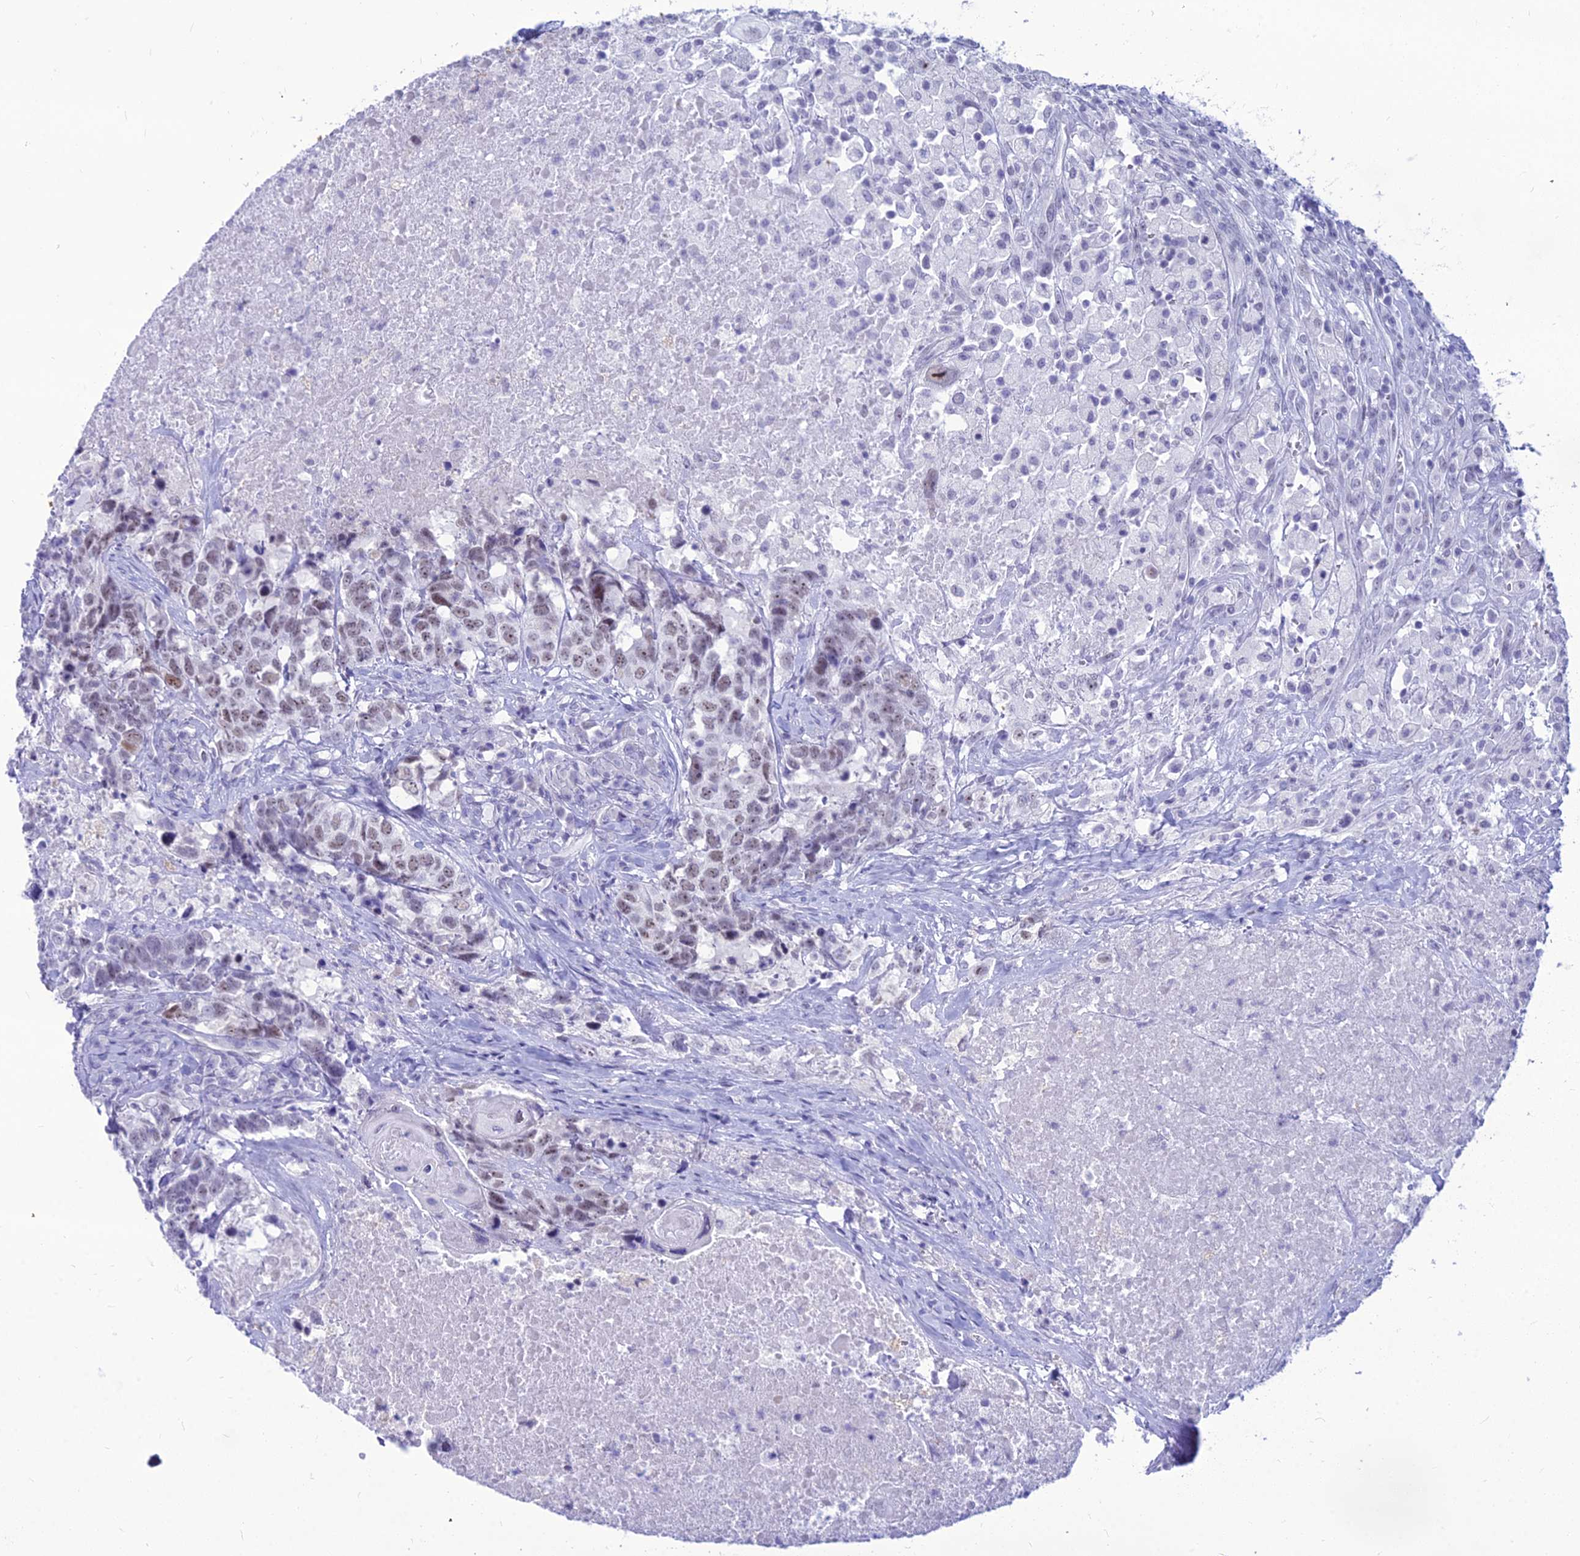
{"staining": {"intensity": "moderate", "quantity": "25%-75%", "location": "nuclear"}, "tissue": "head and neck cancer", "cell_type": "Tumor cells", "image_type": "cancer", "snomed": [{"axis": "morphology", "description": "Squamous cell carcinoma, NOS"}, {"axis": "topography", "description": "Head-Neck"}], "caption": "Brown immunohistochemical staining in human head and neck cancer (squamous cell carcinoma) exhibits moderate nuclear staining in approximately 25%-75% of tumor cells.", "gene": "DHX40", "patient": {"sex": "male", "age": 66}}